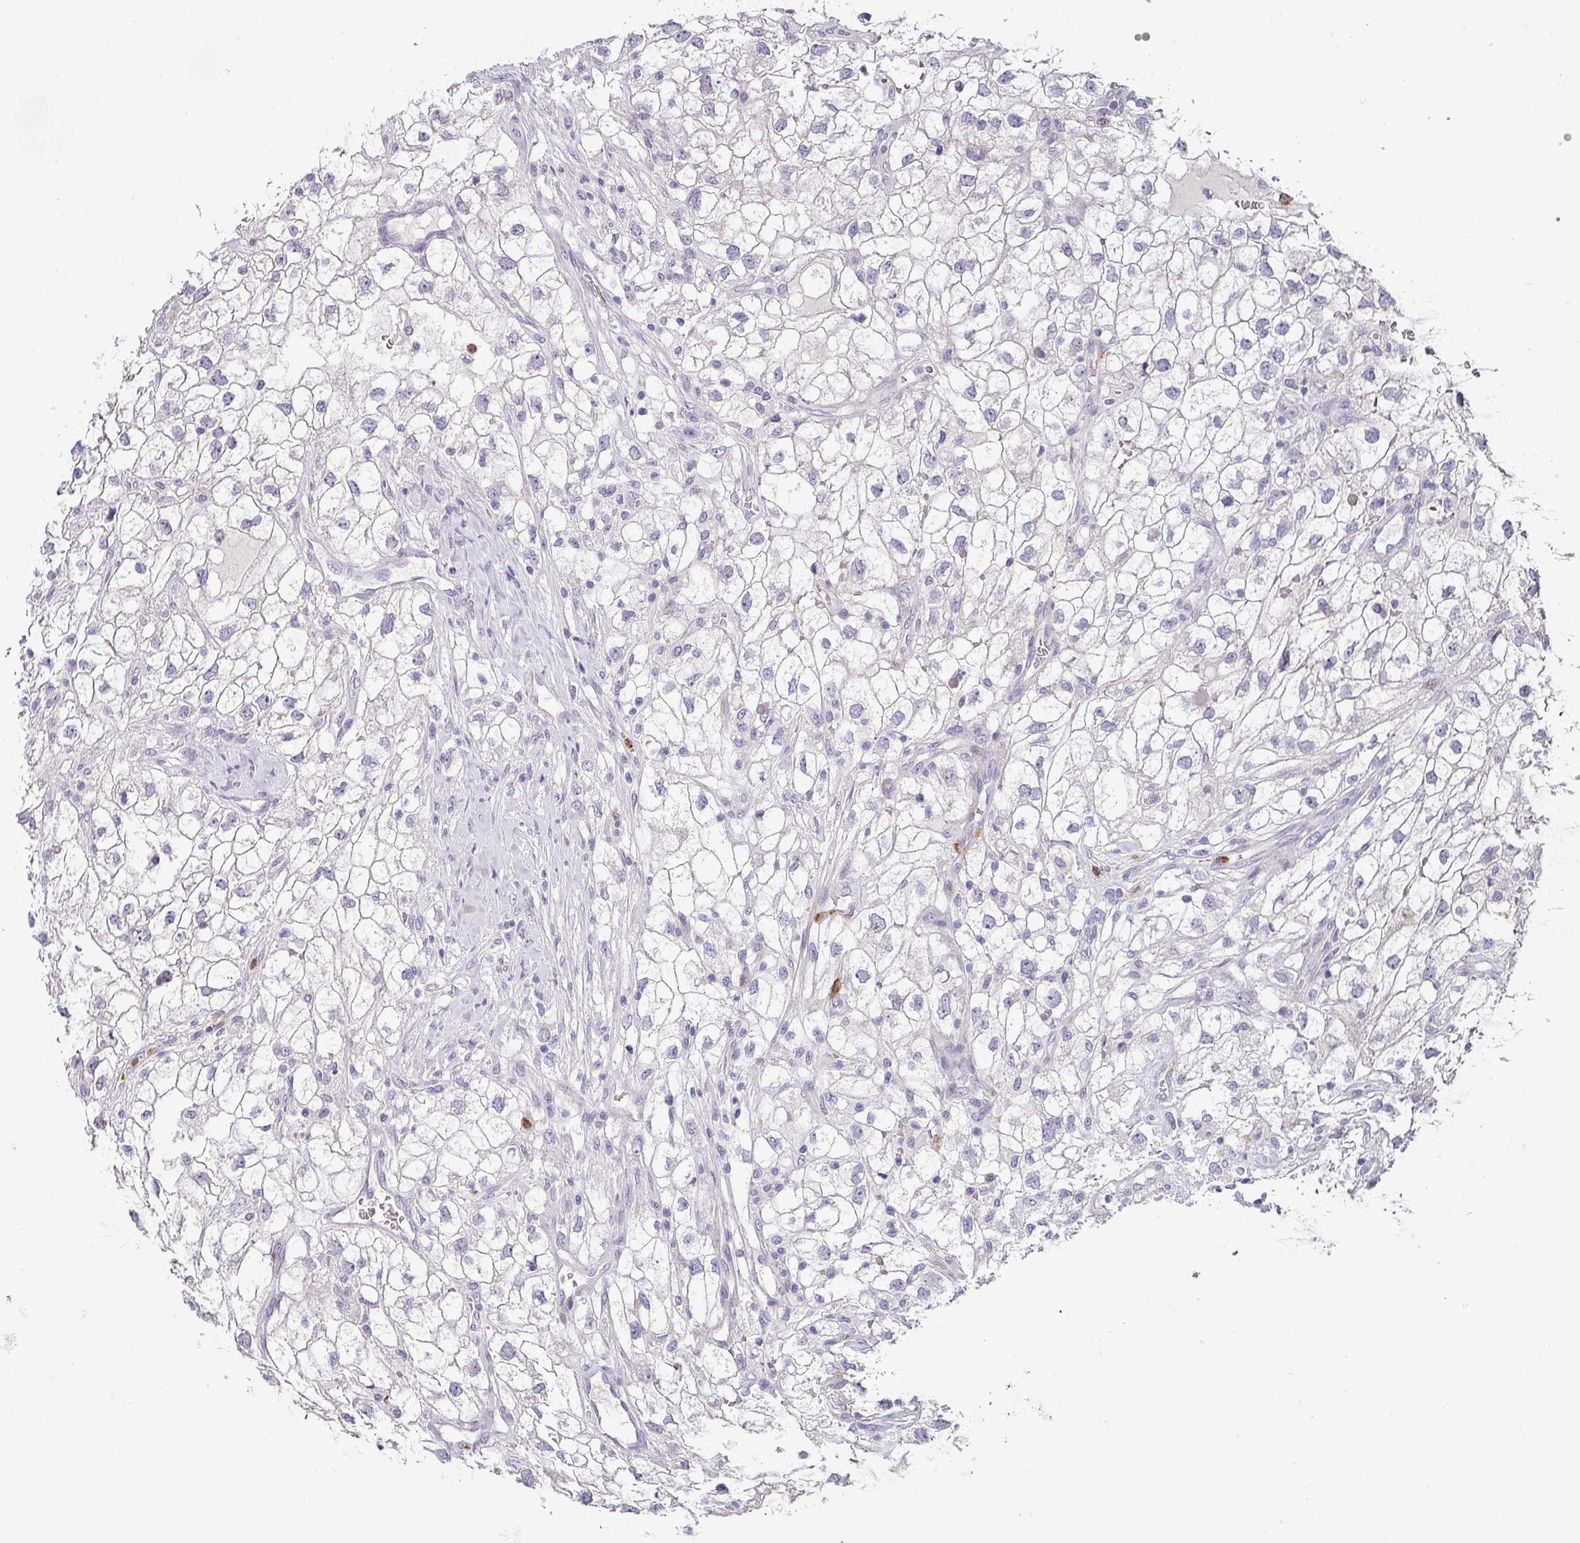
{"staining": {"intensity": "negative", "quantity": "none", "location": "none"}, "tissue": "renal cancer", "cell_type": "Tumor cells", "image_type": "cancer", "snomed": [{"axis": "morphology", "description": "Adenocarcinoma, NOS"}, {"axis": "topography", "description": "Kidney"}], "caption": "A high-resolution histopathology image shows immunohistochemistry (IHC) staining of adenocarcinoma (renal), which shows no significant staining in tumor cells. (DAB (3,3'-diaminobenzidine) immunohistochemistry visualized using brightfield microscopy, high magnification).", "gene": "BTLA", "patient": {"sex": "male", "age": 59}}